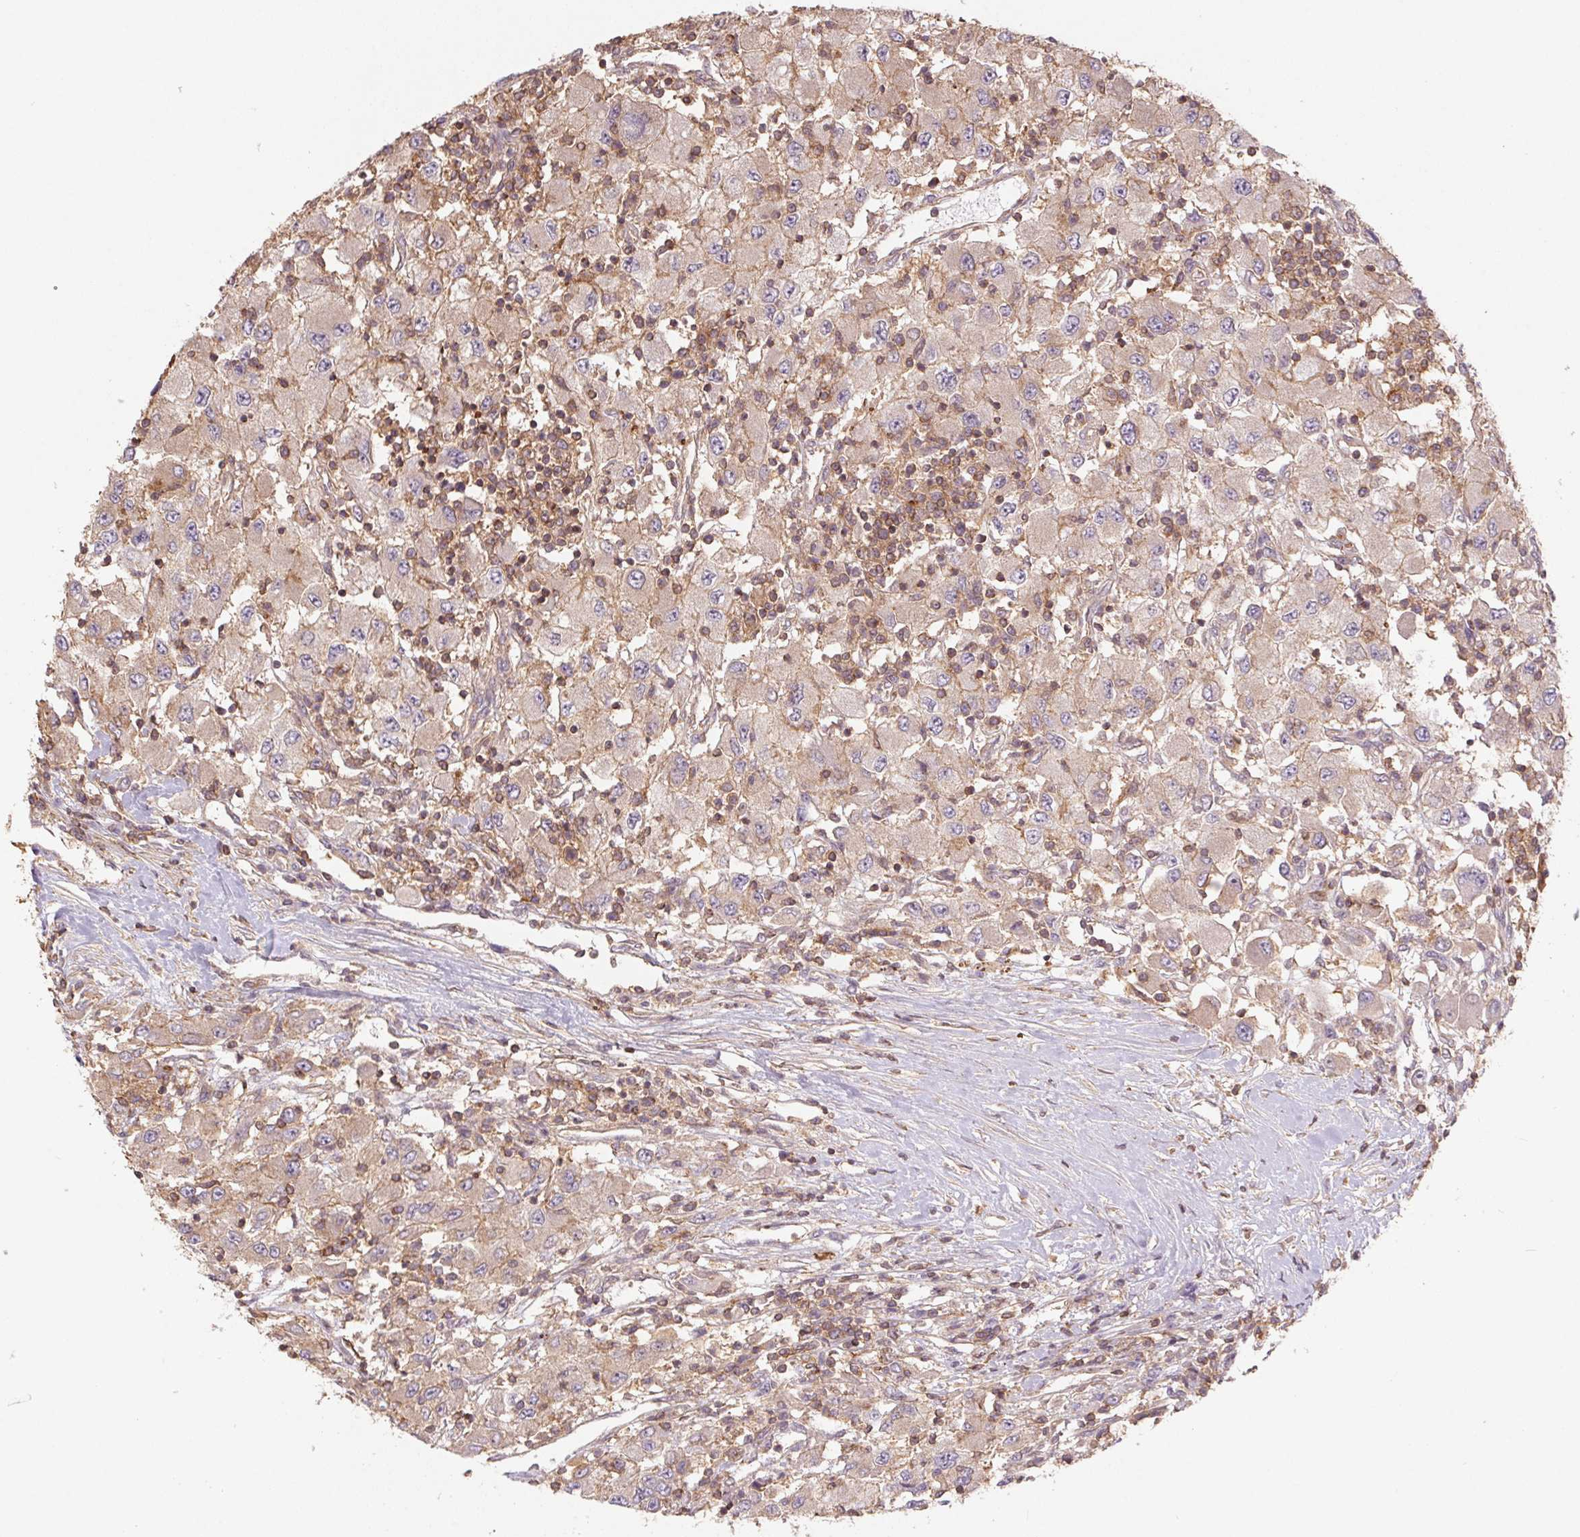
{"staining": {"intensity": "weak", "quantity": ">75%", "location": "cytoplasmic/membranous"}, "tissue": "renal cancer", "cell_type": "Tumor cells", "image_type": "cancer", "snomed": [{"axis": "morphology", "description": "Adenocarcinoma, NOS"}, {"axis": "topography", "description": "Kidney"}], "caption": "Immunohistochemical staining of human renal adenocarcinoma reveals low levels of weak cytoplasmic/membranous protein expression in about >75% of tumor cells.", "gene": "TUBA3D", "patient": {"sex": "female", "age": 67}}